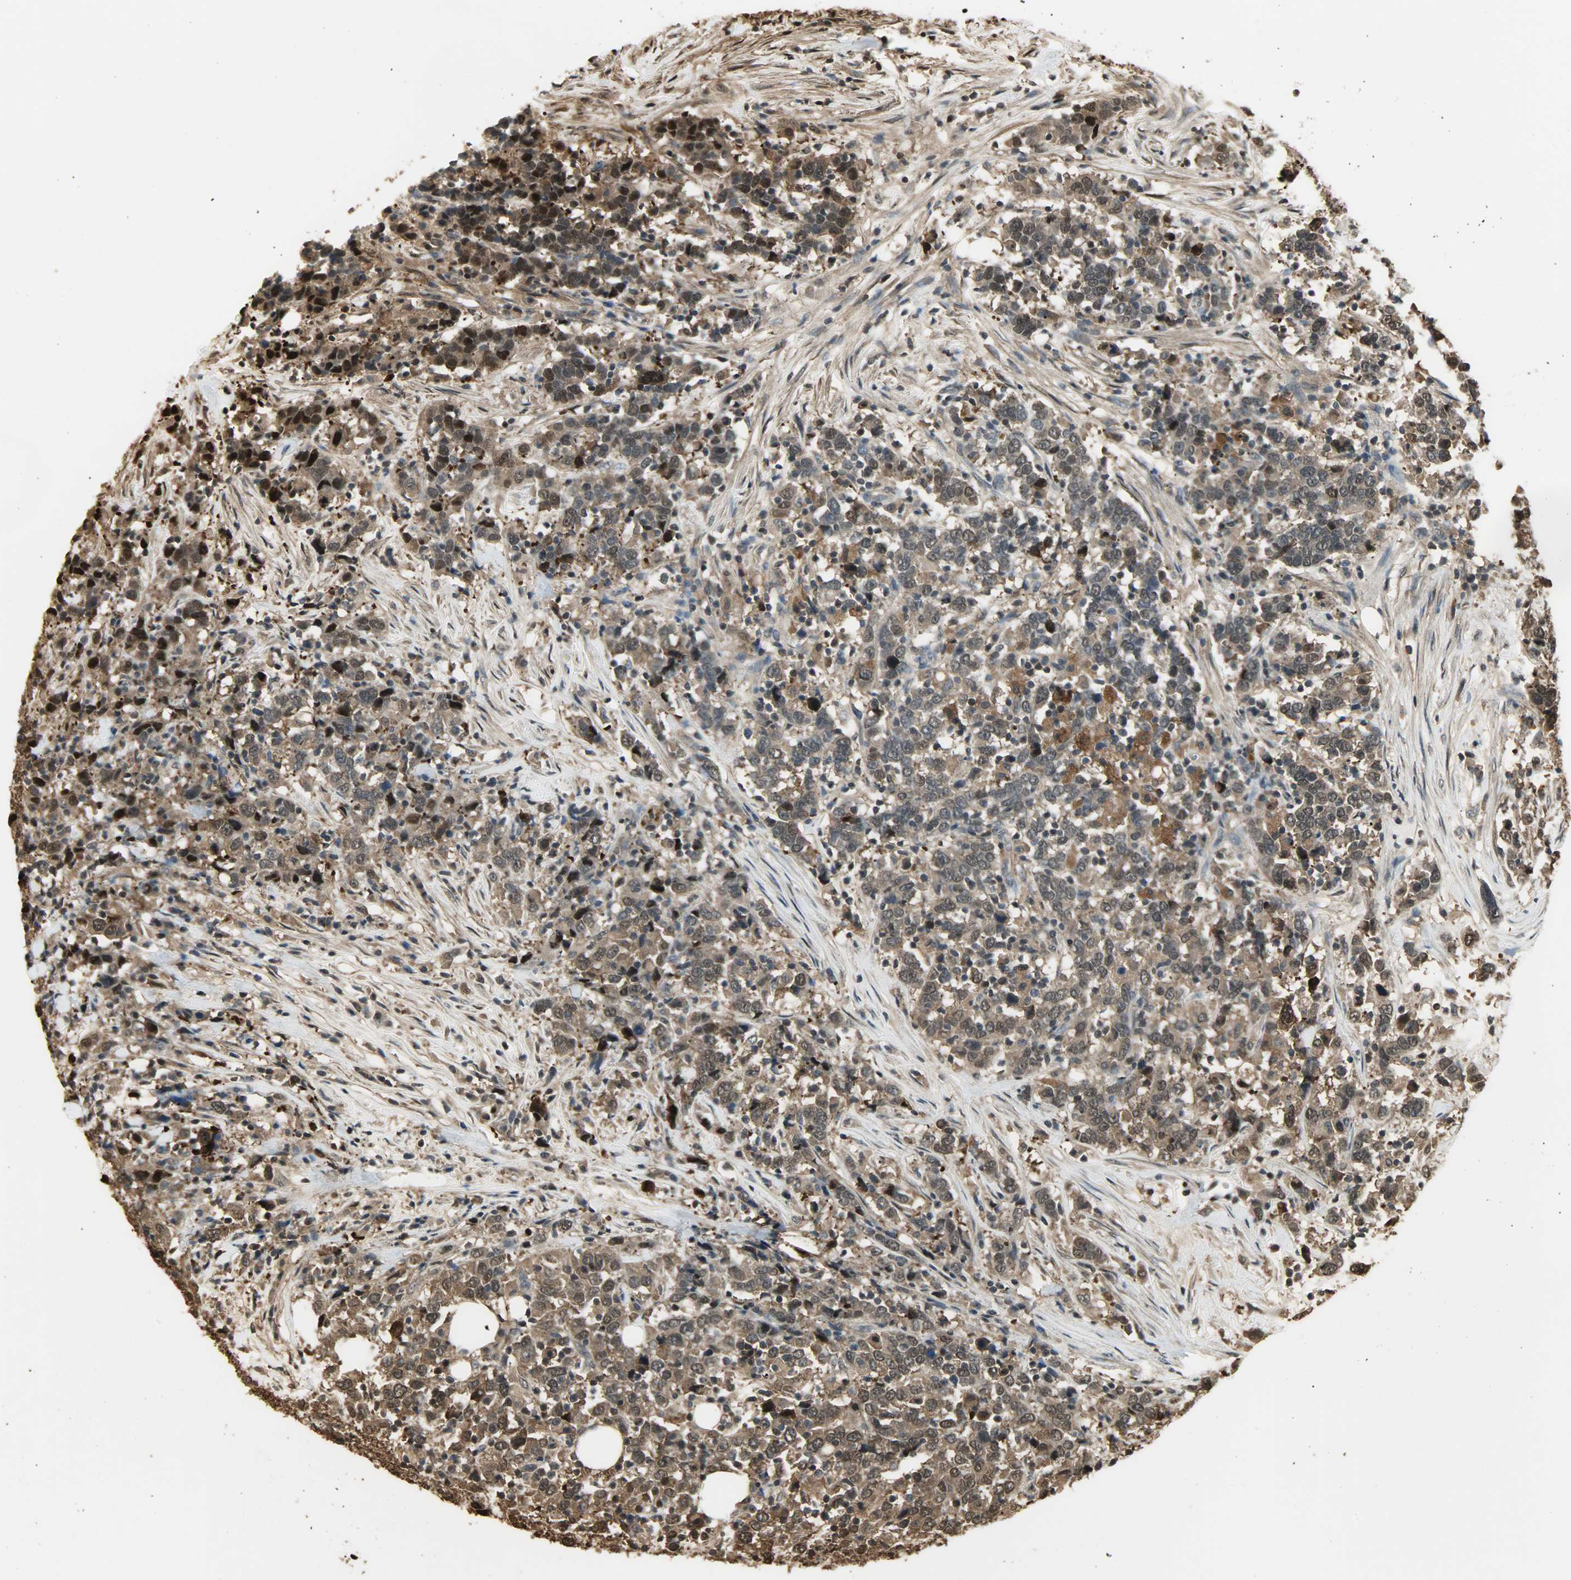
{"staining": {"intensity": "moderate", "quantity": ">75%", "location": "cytoplasmic/membranous,nuclear"}, "tissue": "urothelial cancer", "cell_type": "Tumor cells", "image_type": "cancer", "snomed": [{"axis": "morphology", "description": "Urothelial carcinoma, High grade"}, {"axis": "topography", "description": "Urinary bladder"}], "caption": "About >75% of tumor cells in human urothelial cancer exhibit moderate cytoplasmic/membranous and nuclear protein positivity as visualized by brown immunohistochemical staining.", "gene": "YWHAZ", "patient": {"sex": "male", "age": 61}}